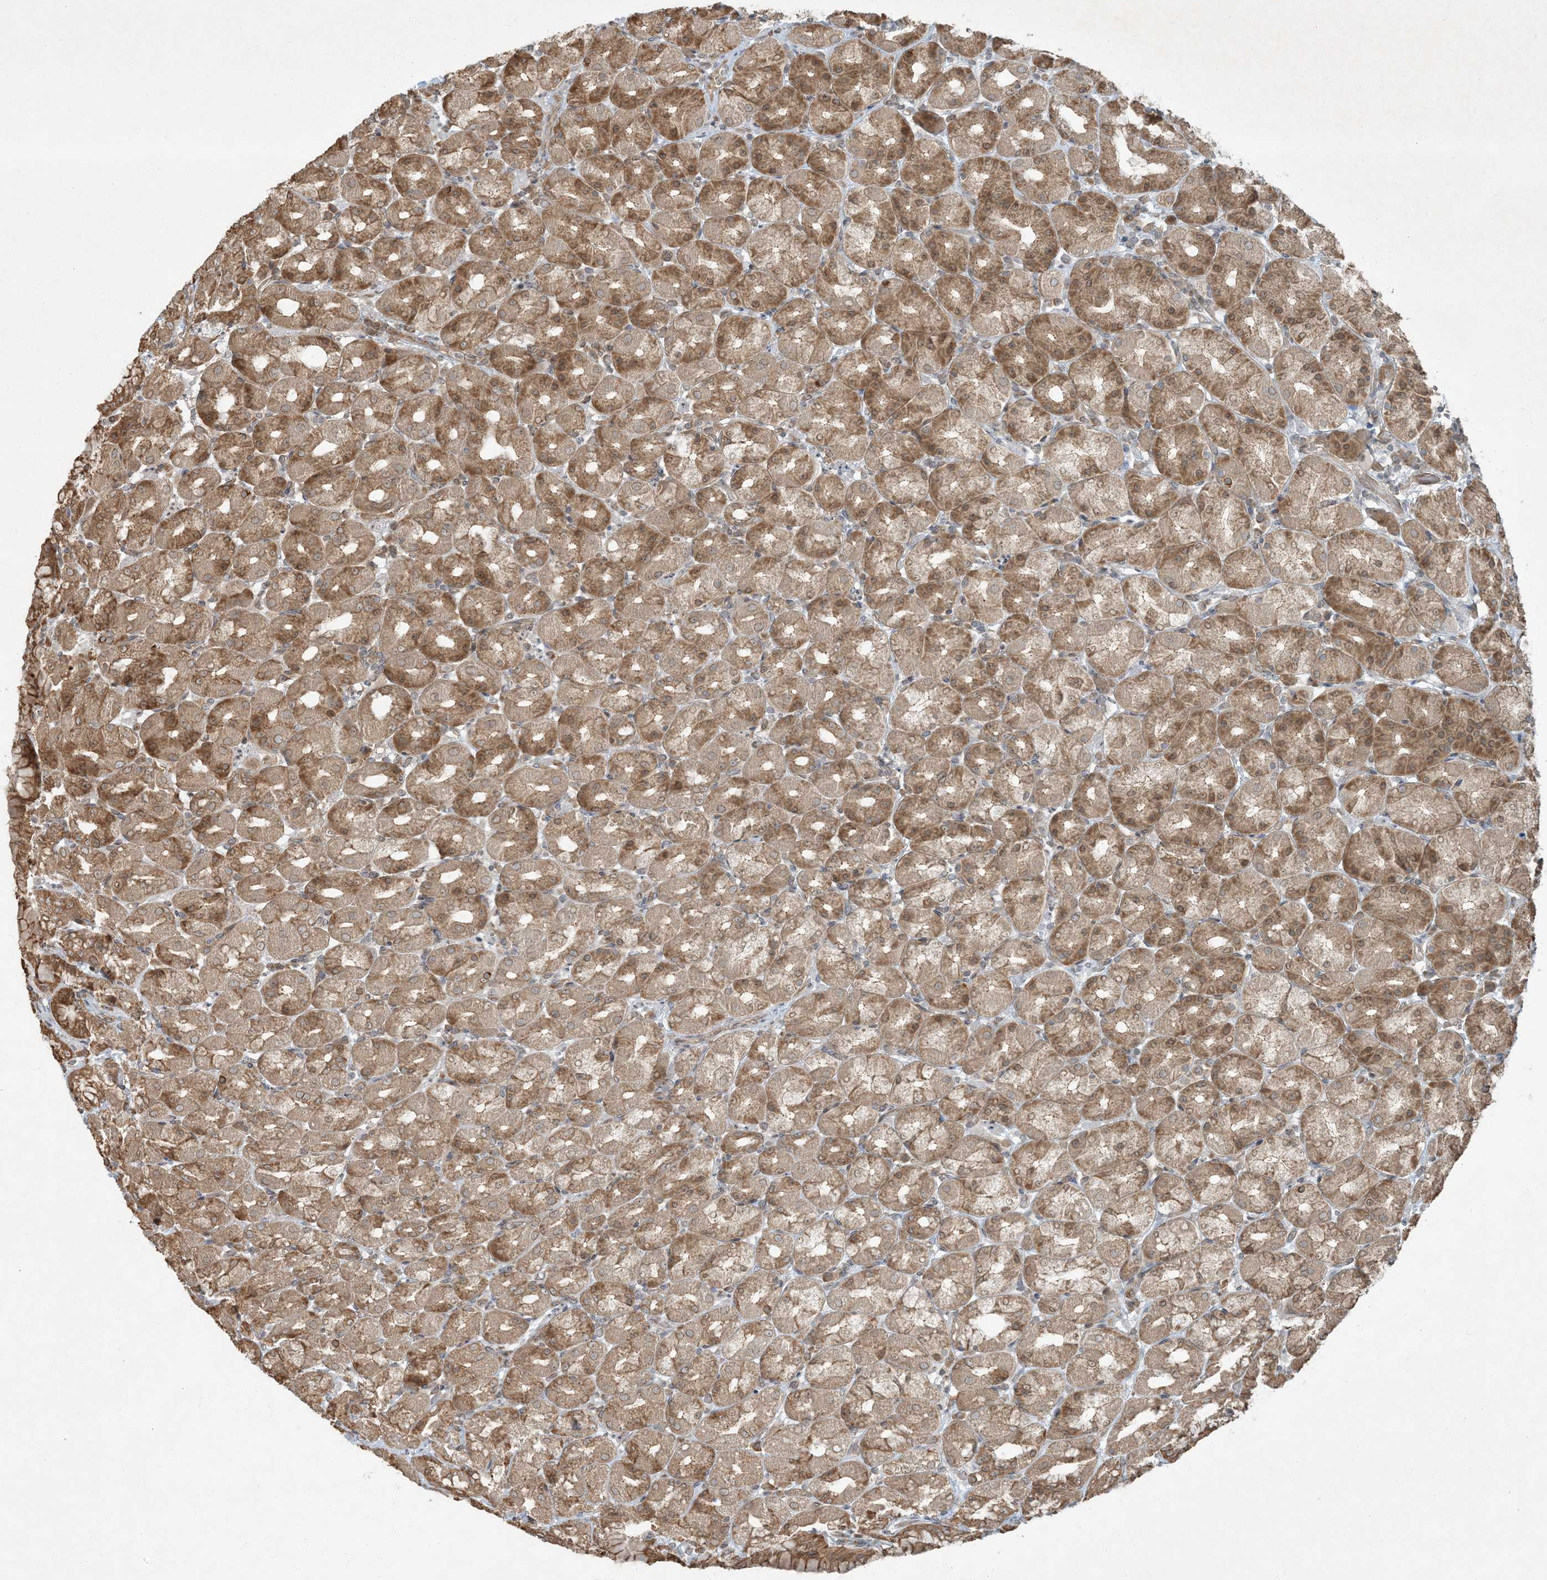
{"staining": {"intensity": "moderate", "quantity": ">75%", "location": "cytoplasmic/membranous"}, "tissue": "stomach", "cell_type": "Glandular cells", "image_type": "normal", "snomed": [{"axis": "morphology", "description": "Normal tissue, NOS"}, {"axis": "topography", "description": "Stomach, upper"}], "caption": "IHC photomicrograph of unremarkable human stomach stained for a protein (brown), which shows medium levels of moderate cytoplasmic/membranous expression in approximately >75% of glandular cells.", "gene": "COMMD8", "patient": {"sex": "male", "age": 68}}